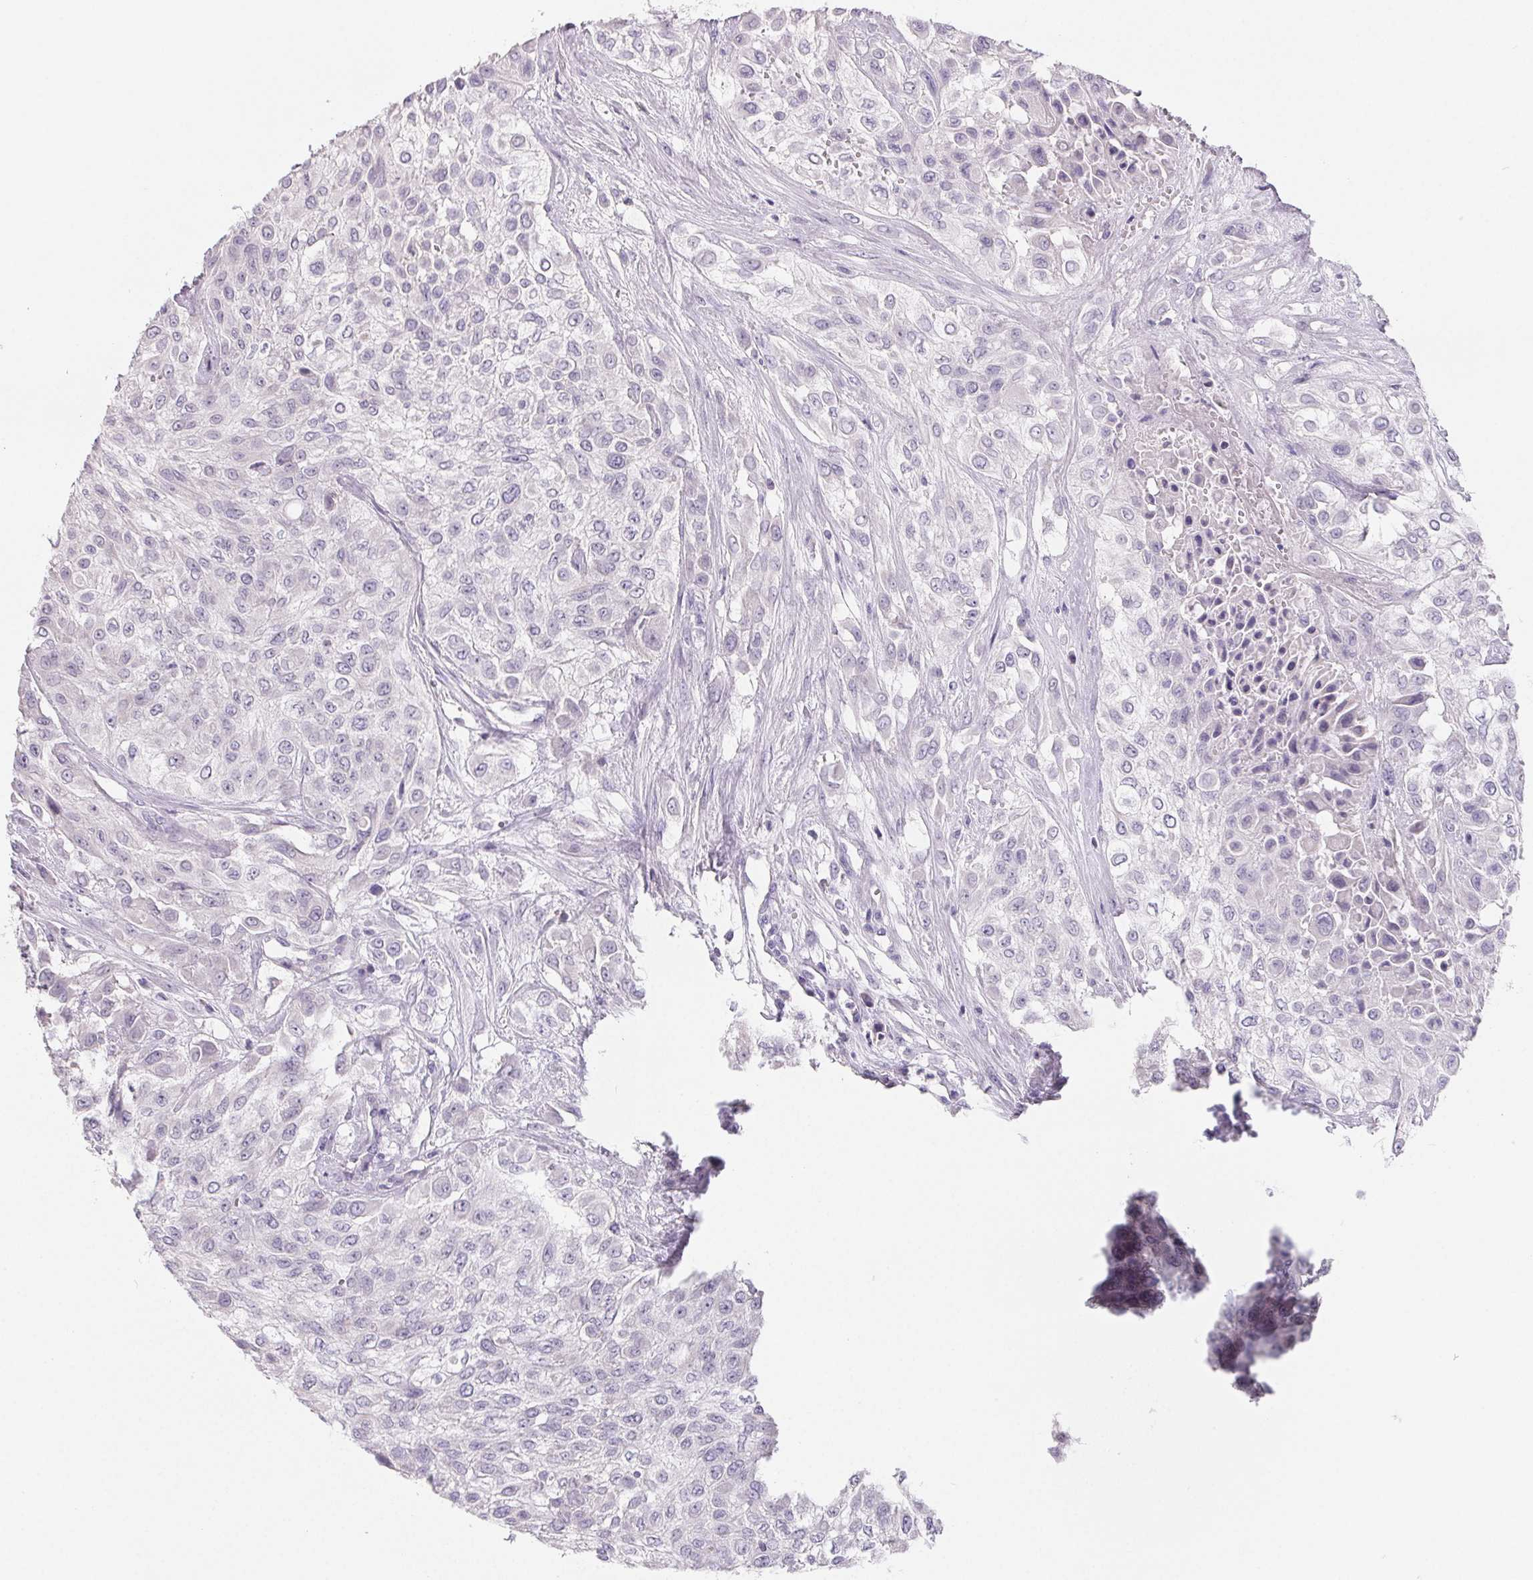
{"staining": {"intensity": "negative", "quantity": "none", "location": "none"}, "tissue": "urothelial cancer", "cell_type": "Tumor cells", "image_type": "cancer", "snomed": [{"axis": "morphology", "description": "Urothelial carcinoma, High grade"}, {"axis": "topography", "description": "Urinary bladder"}], "caption": "Immunohistochemistry micrograph of neoplastic tissue: human urothelial cancer stained with DAB reveals no significant protein positivity in tumor cells. Nuclei are stained in blue.", "gene": "FDX1", "patient": {"sex": "male", "age": 57}}